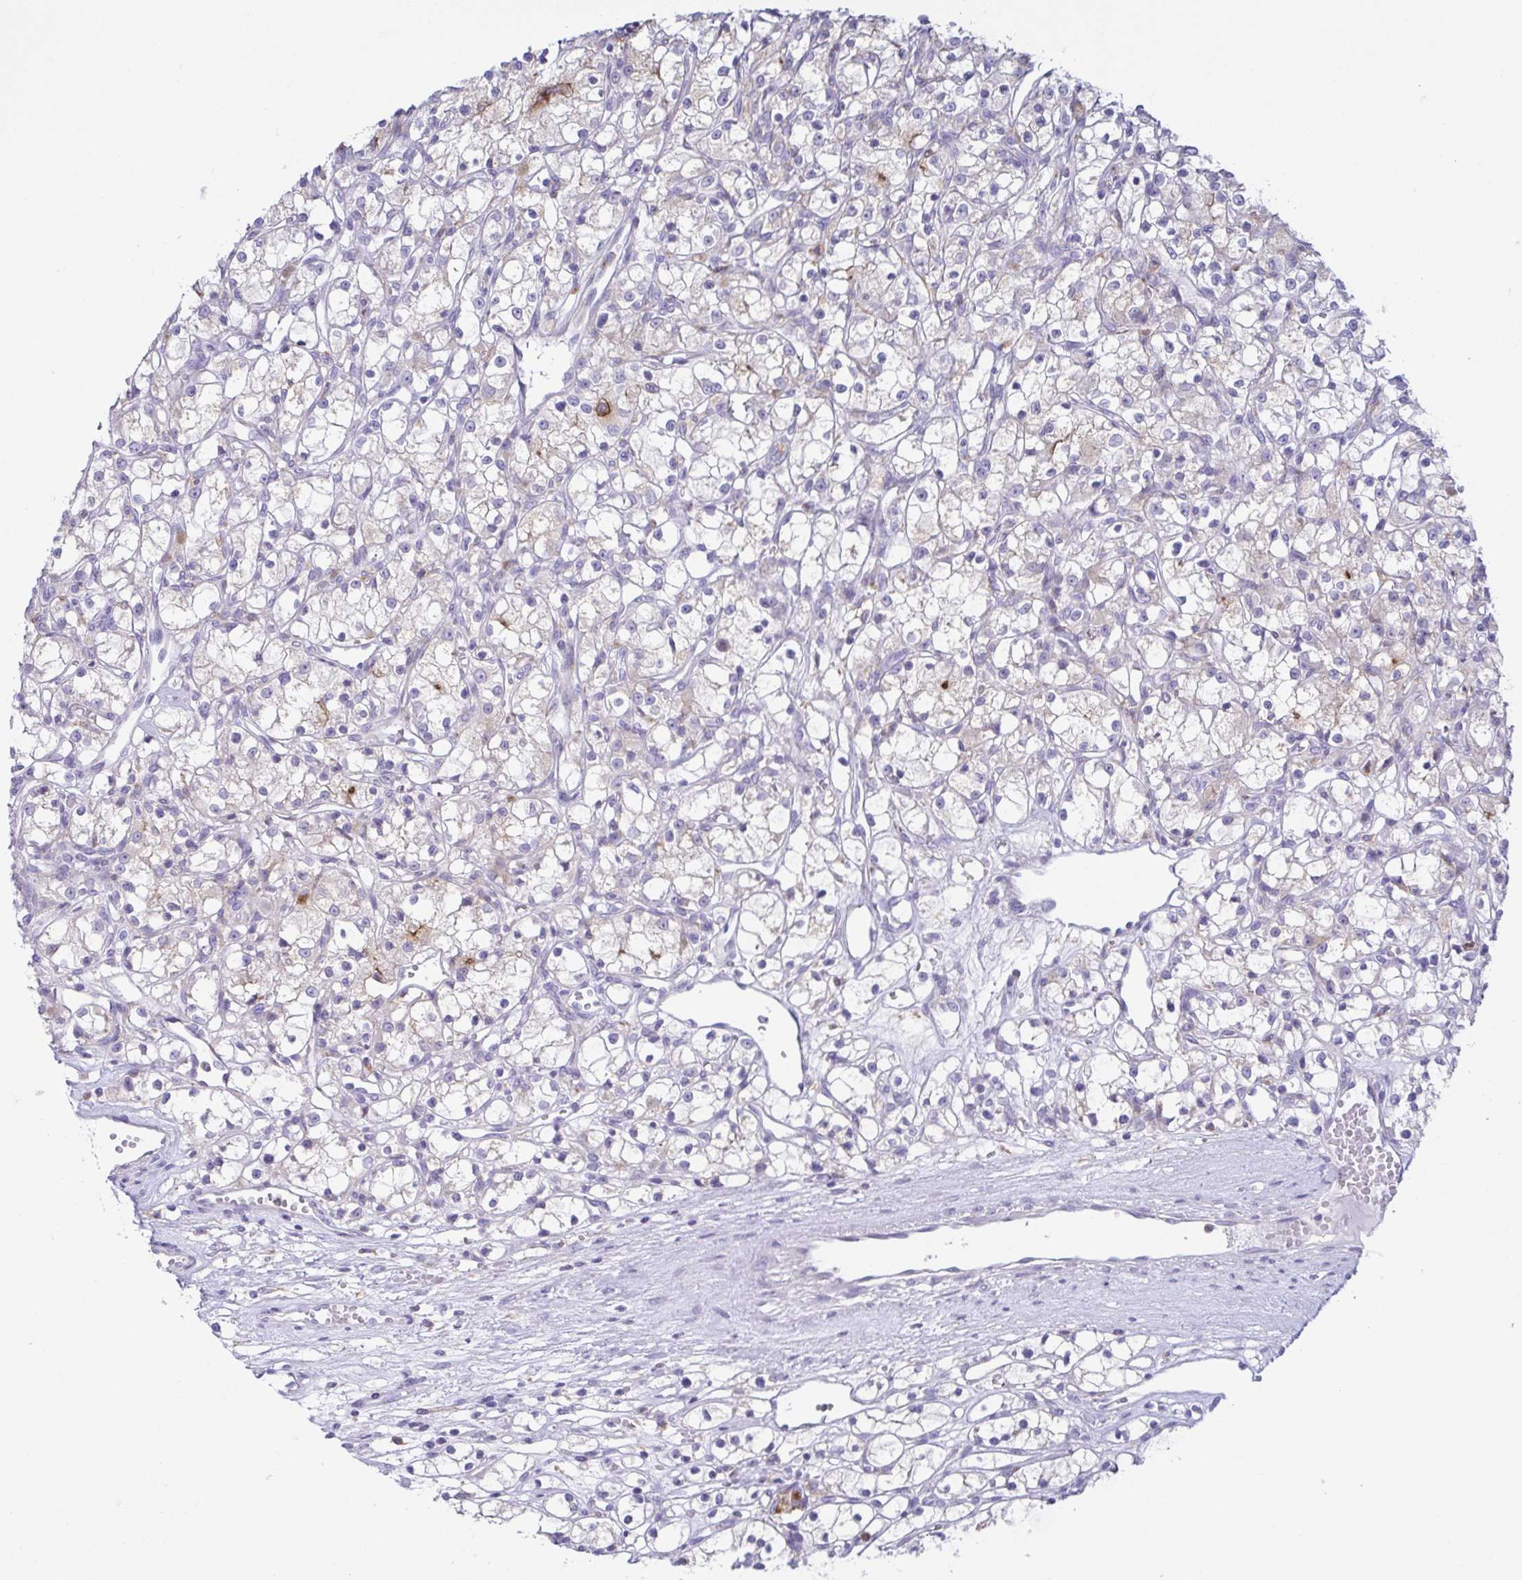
{"staining": {"intensity": "negative", "quantity": "none", "location": "none"}, "tissue": "renal cancer", "cell_type": "Tumor cells", "image_type": "cancer", "snomed": [{"axis": "morphology", "description": "Adenocarcinoma, NOS"}, {"axis": "topography", "description": "Kidney"}], "caption": "Immunohistochemistry (IHC) photomicrograph of renal cancer stained for a protein (brown), which demonstrates no expression in tumor cells. Nuclei are stained in blue.", "gene": "ATP6V1G2", "patient": {"sex": "female", "age": 59}}